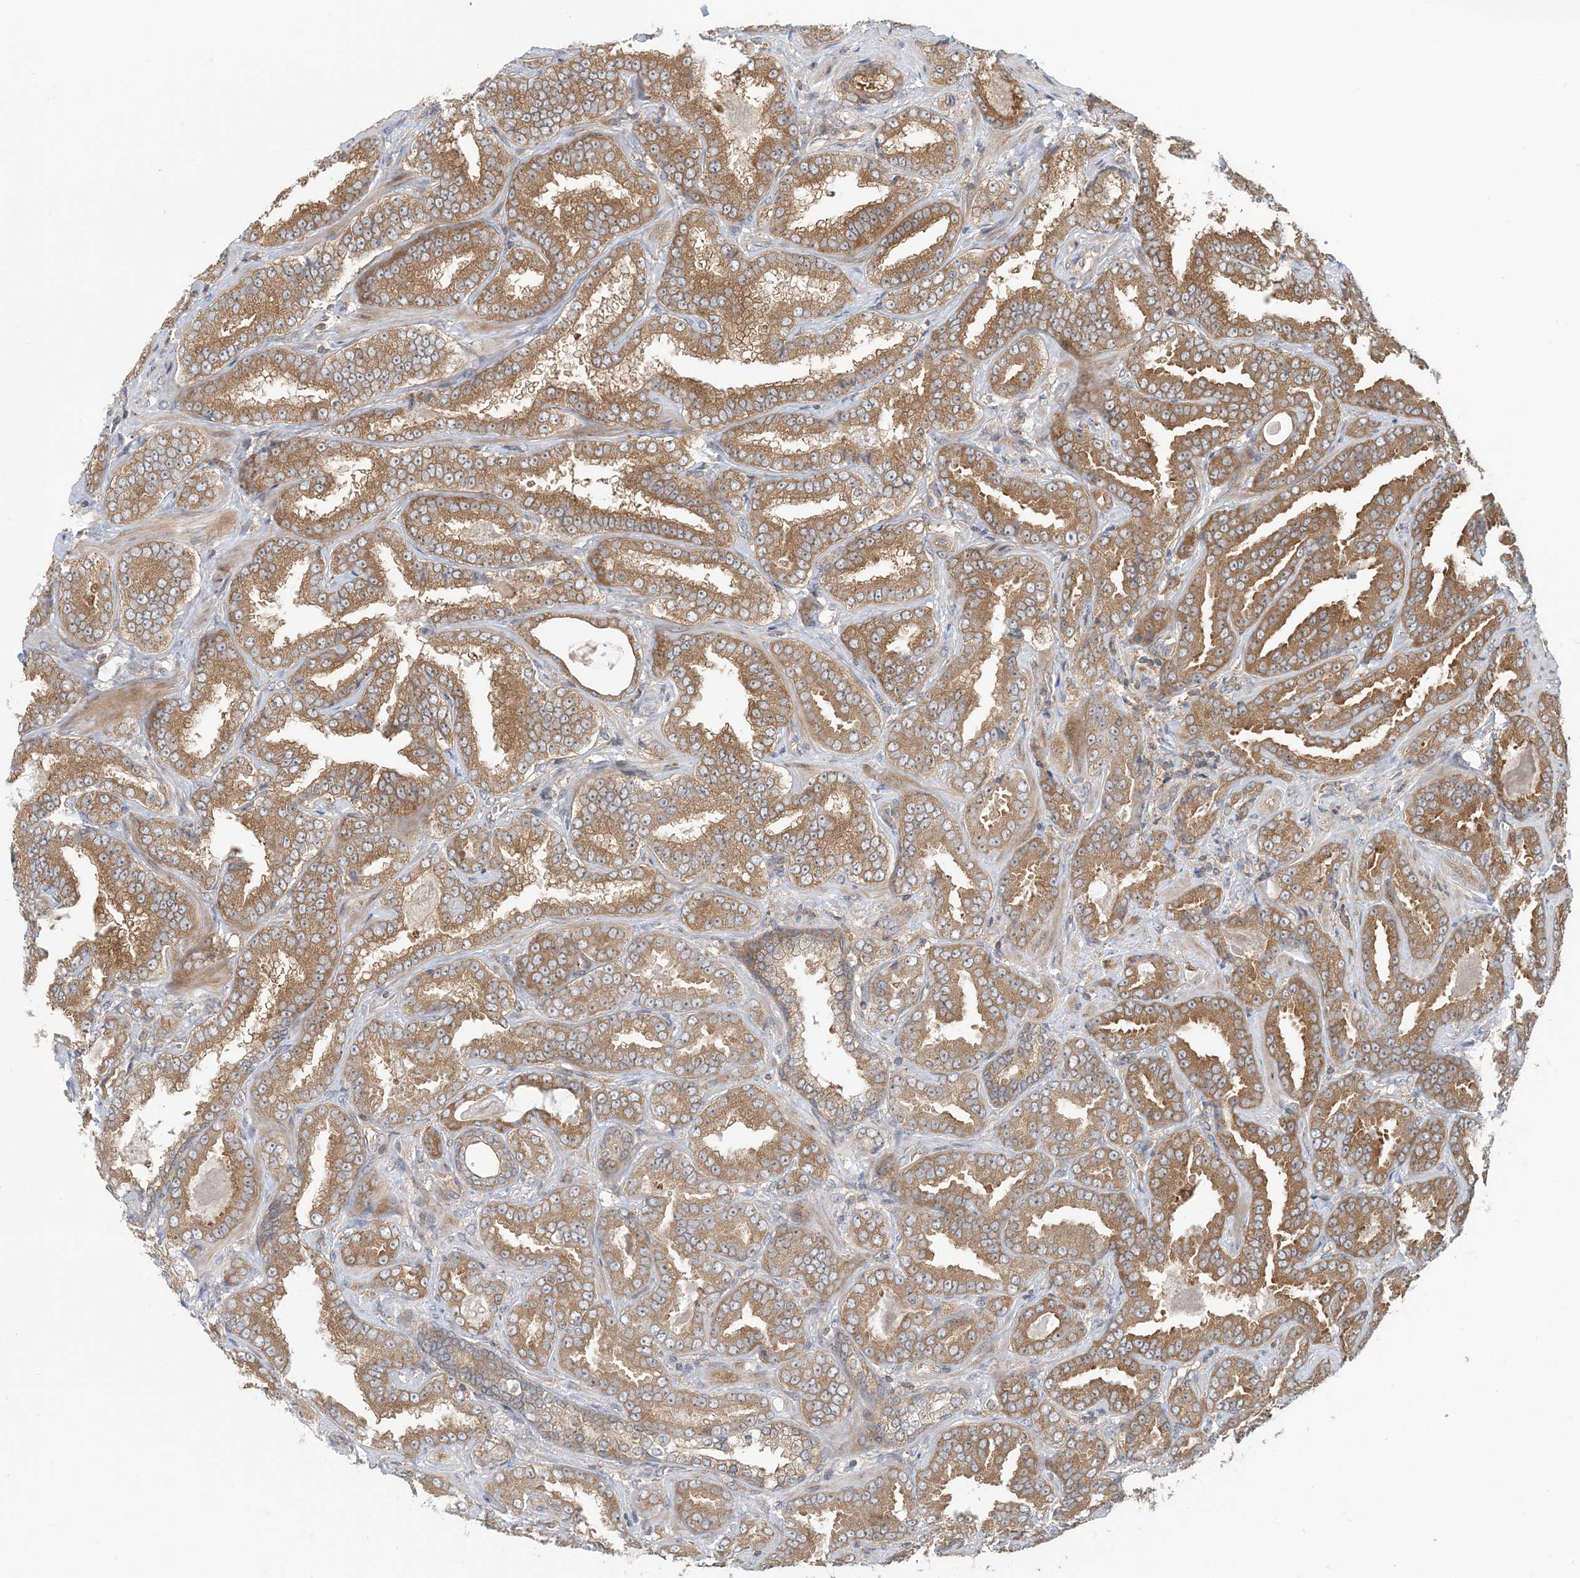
{"staining": {"intensity": "moderate", "quantity": ">75%", "location": "cytoplasmic/membranous"}, "tissue": "prostate cancer", "cell_type": "Tumor cells", "image_type": "cancer", "snomed": [{"axis": "morphology", "description": "Adenocarcinoma, Low grade"}, {"axis": "topography", "description": "Prostate"}], "caption": "The image reveals immunohistochemical staining of prostate adenocarcinoma (low-grade). There is moderate cytoplasmic/membranous positivity is seen in approximately >75% of tumor cells.", "gene": "ATP13A2", "patient": {"sex": "male", "age": 60}}